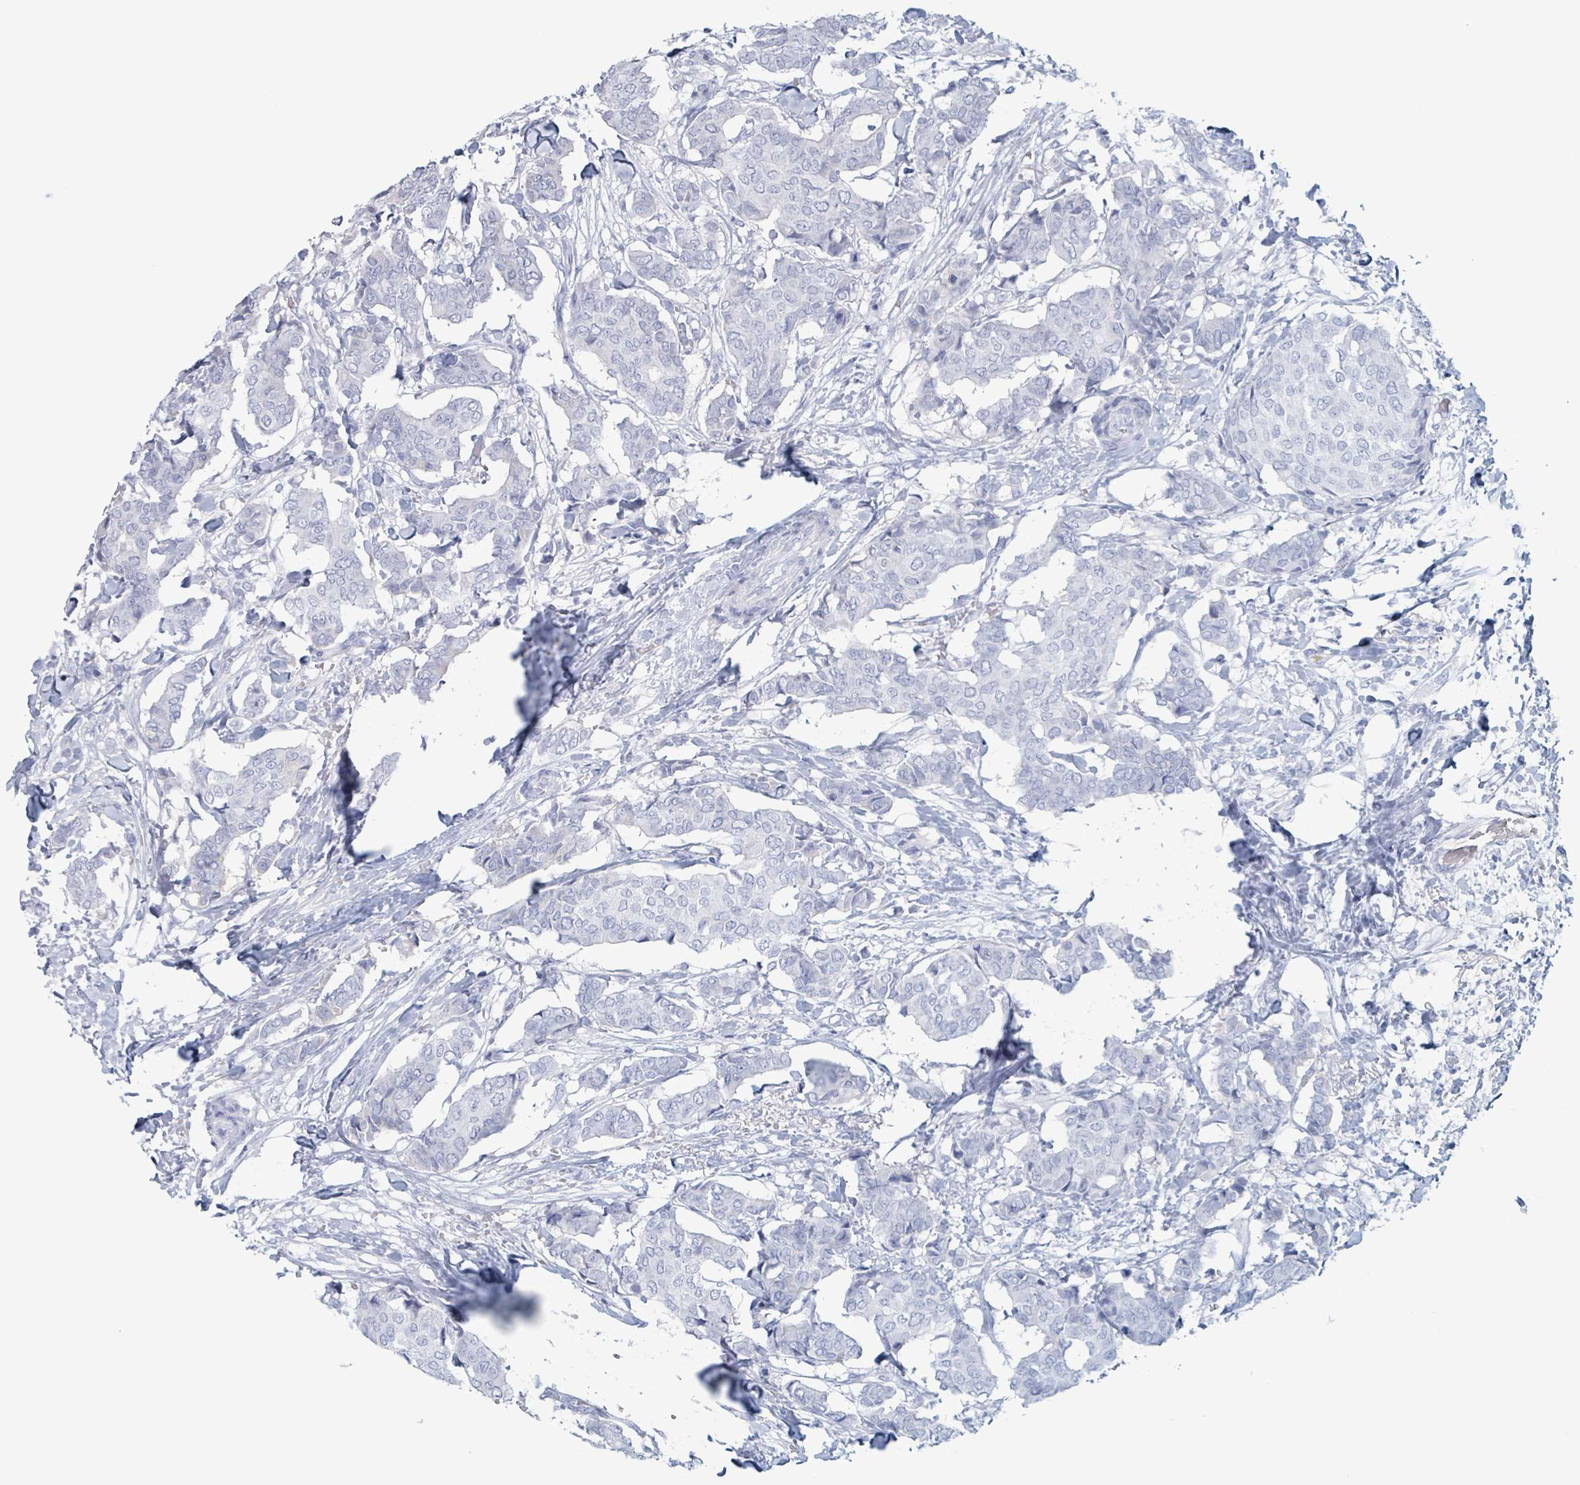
{"staining": {"intensity": "negative", "quantity": "none", "location": "none"}, "tissue": "breast cancer", "cell_type": "Tumor cells", "image_type": "cancer", "snomed": [{"axis": "morphology", "description": "Duct carcinoma"}, {"axis": "topography", "description": "Breast"}], "caption": "DAB immunohistochemical staining of breast infiltrating ductal carcinoma exhibits no significant positivity in tumor cells.", "gene": "KLK4", "patient": {"sex": "female", "age": 75}}